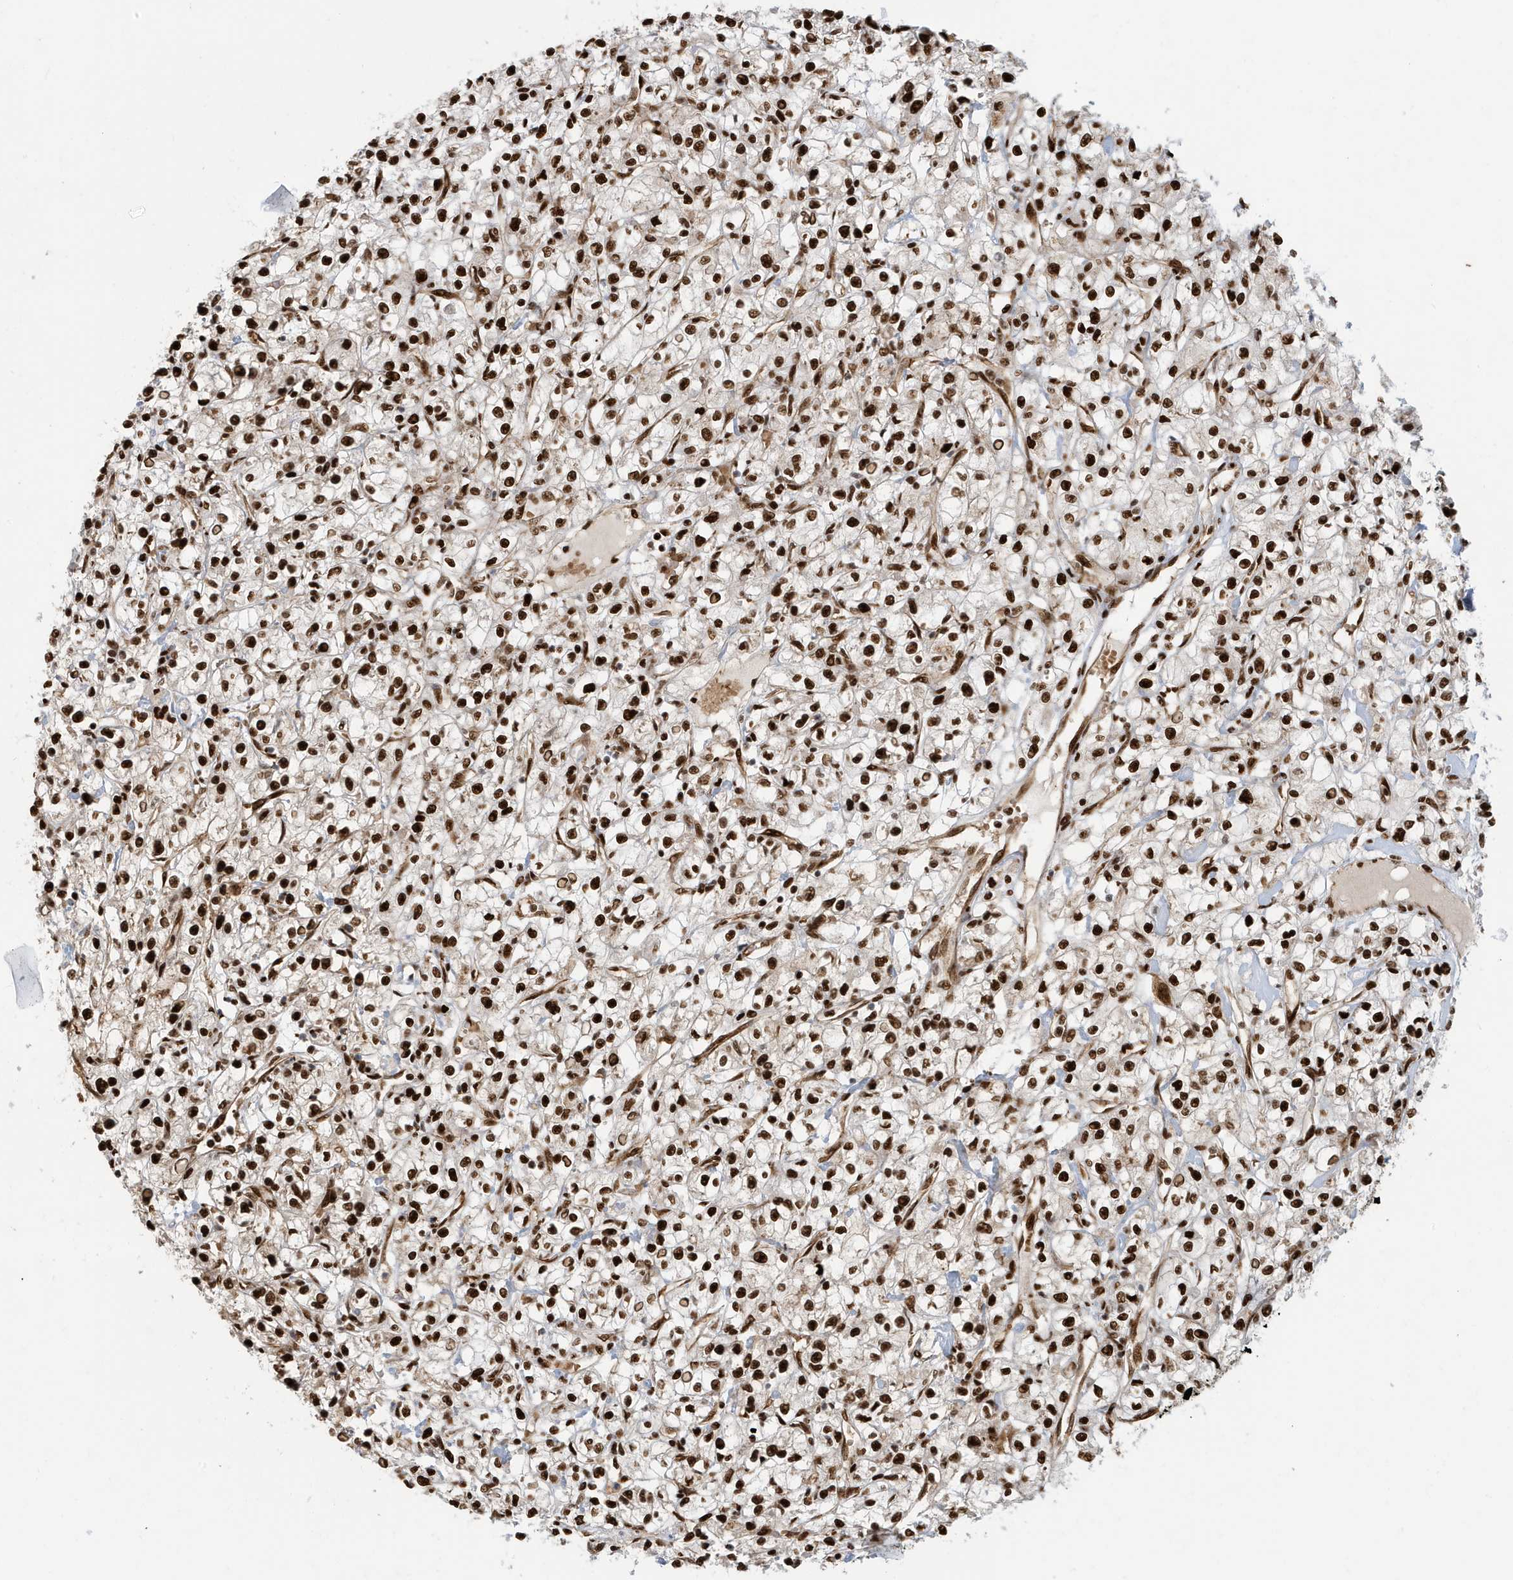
{"staining": {"intensity": "strong", "quantity": ">75%", "location": "nuclear"}, "tissue": "renal cancer", "cell_type": "Tumor cells", "image_type": "cancer", "snomed": [{"axis": "morphology", "description": "Adenocarcinoma, NOS"}, {"axis": "topography", "description": "Kidney"}], "caption": "A high-resolution image shows immunohistochemistry staining of renal adenocarcinoma, which exhibits strong nuclear positivity in about >75% of tumor cells. Using DAB (3,3'-diaminobenzidine) (brown) and hematoxylin (blue) stains, captured at high magnification using brightfield microscopy.", "gene": "CKS2", "patient": {"sex": "female", "age": 59}}